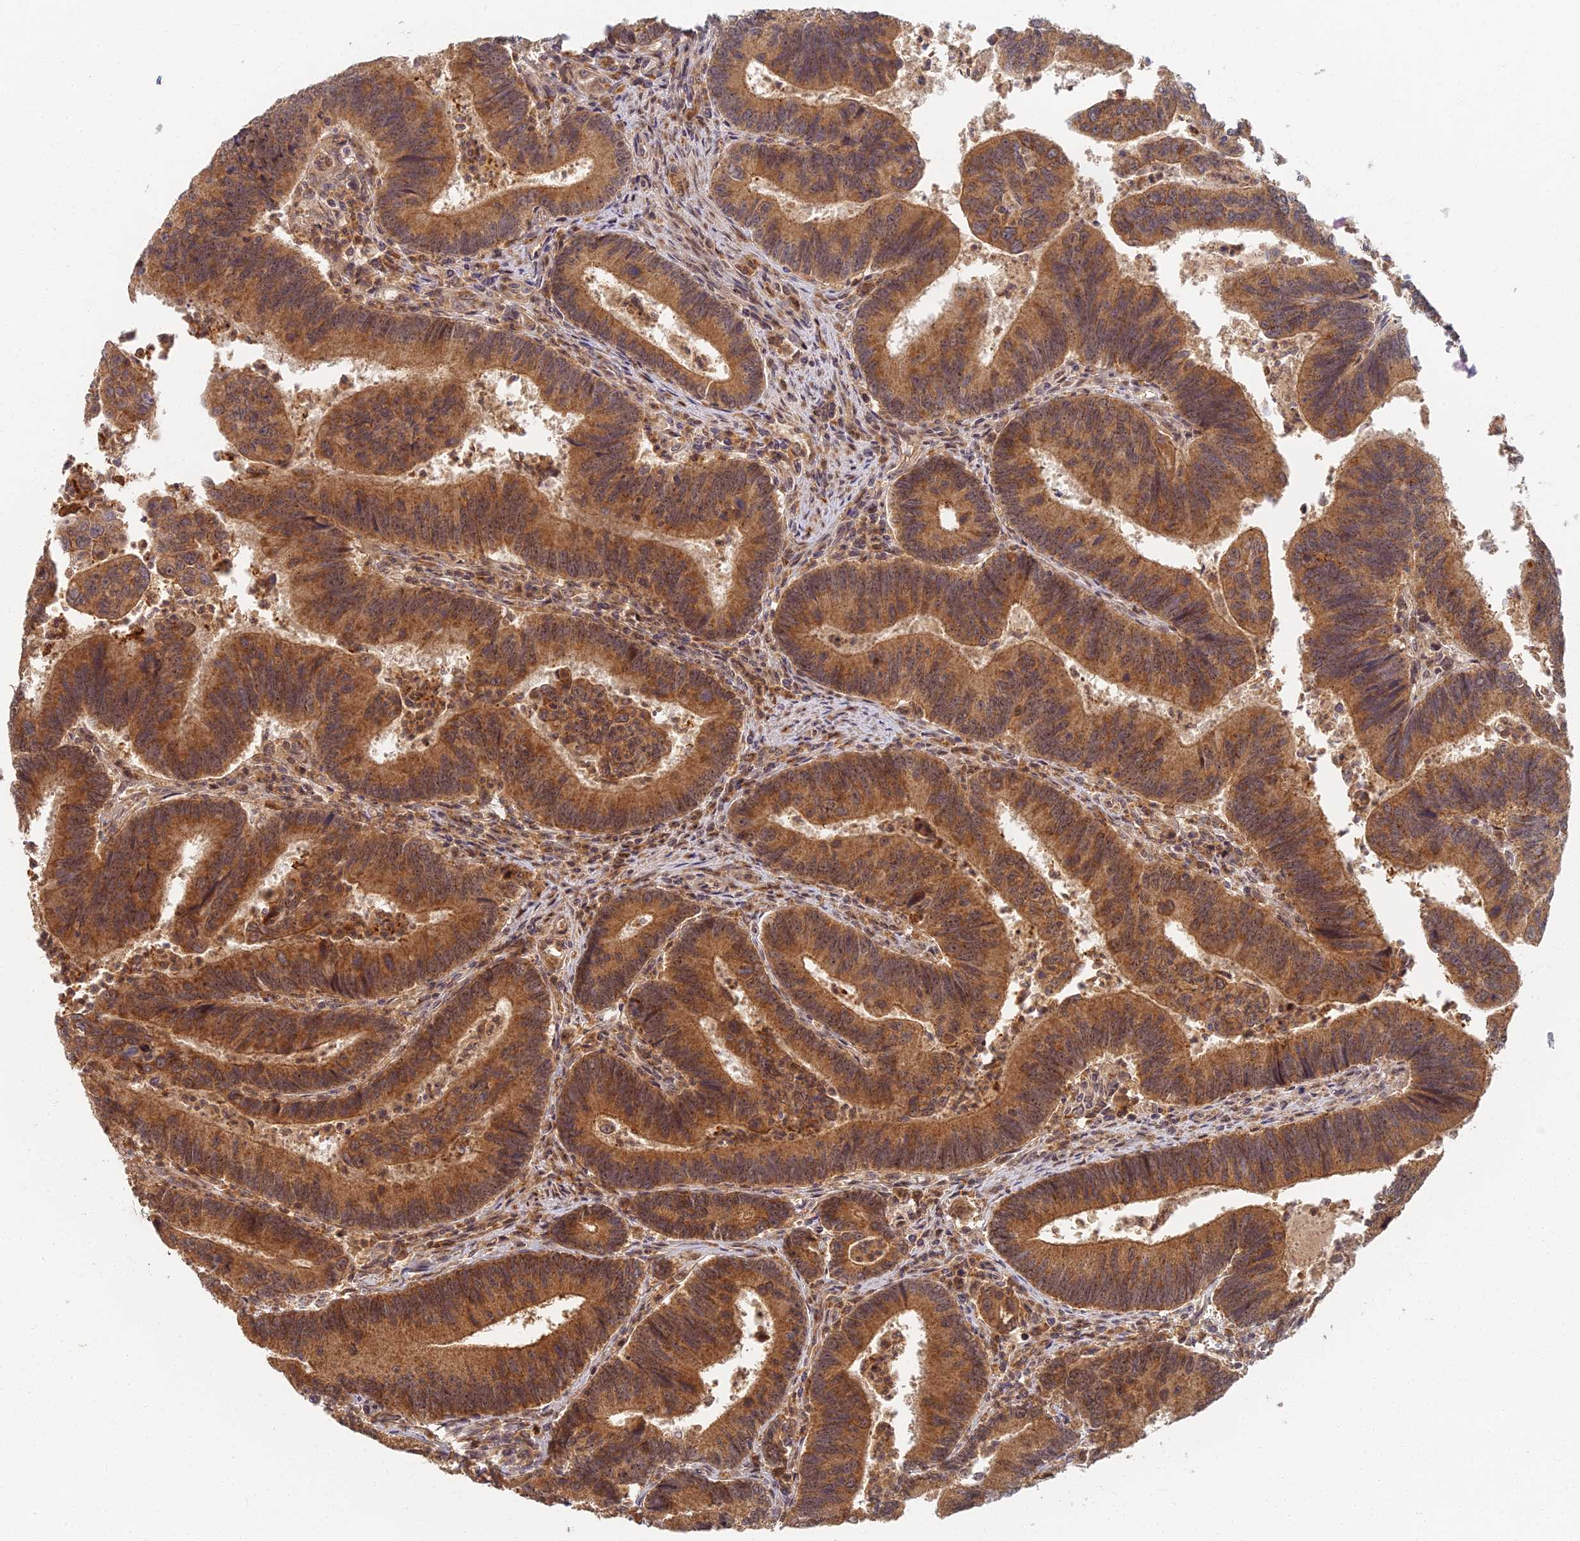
{"staining": {"intensity": "moderate", "quantity": ">75%", "location": "cytoplasmic/membranous"}, "tissue": "colorectal cancer", "cell_type": "Tumor cells", "image_type": "cancer", "snomed": [{"axis": "morphology", "description": "Adenocarcinoma, NOS"}, {"axis": "topography", "description": "Colon"}], "caption": "Moderate cytoplasmic/membranous staining is present in about >75% of tumor cells in colorectal cancer (adenocarcinoma).", "gene": "RGL3", "patient": {"sex": "female", "age": 67}}